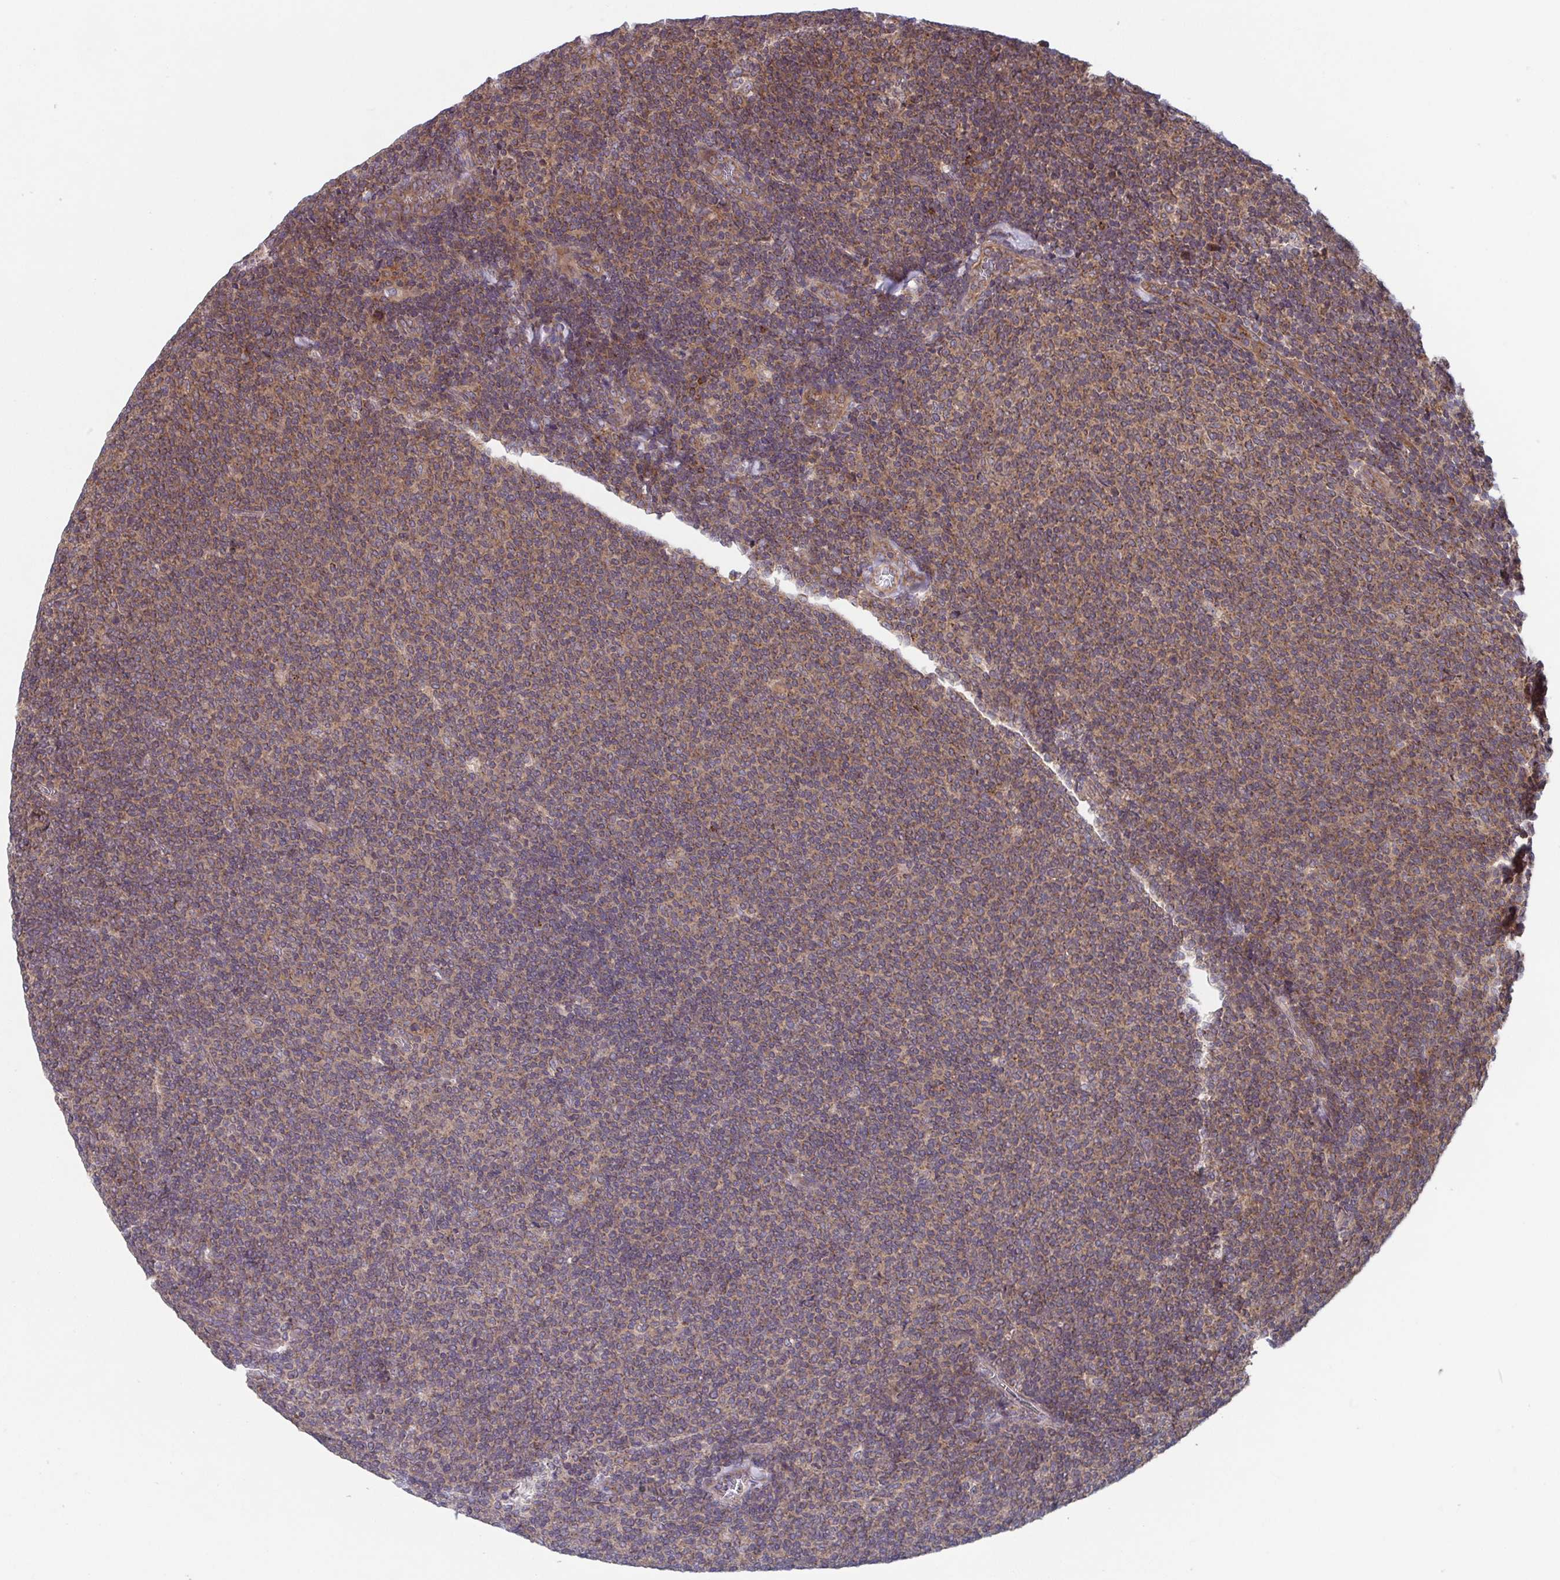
{"staining": {"intensity": "weak", "quantity": "25%-75%", "location": "cytoplasmic/membranous"}, "tissue": "lymphoma", "cell_type": "Tumor cells", "image_type": "cancer", "snomed": [{"axis": "morphology", "description": "Malignant lymphoma, non-Hodgkin's type, Low grade"}, {"axis": "topography", "description": "Lymph node"}], "caption": "Immunohistochemical staining of human lymphoma shows weak cytoplasmic/membranous protein expression in about 25%-75% of tumor cells.", "gene": "COPB1", "patient": {"sex": "male", "age": 52}}